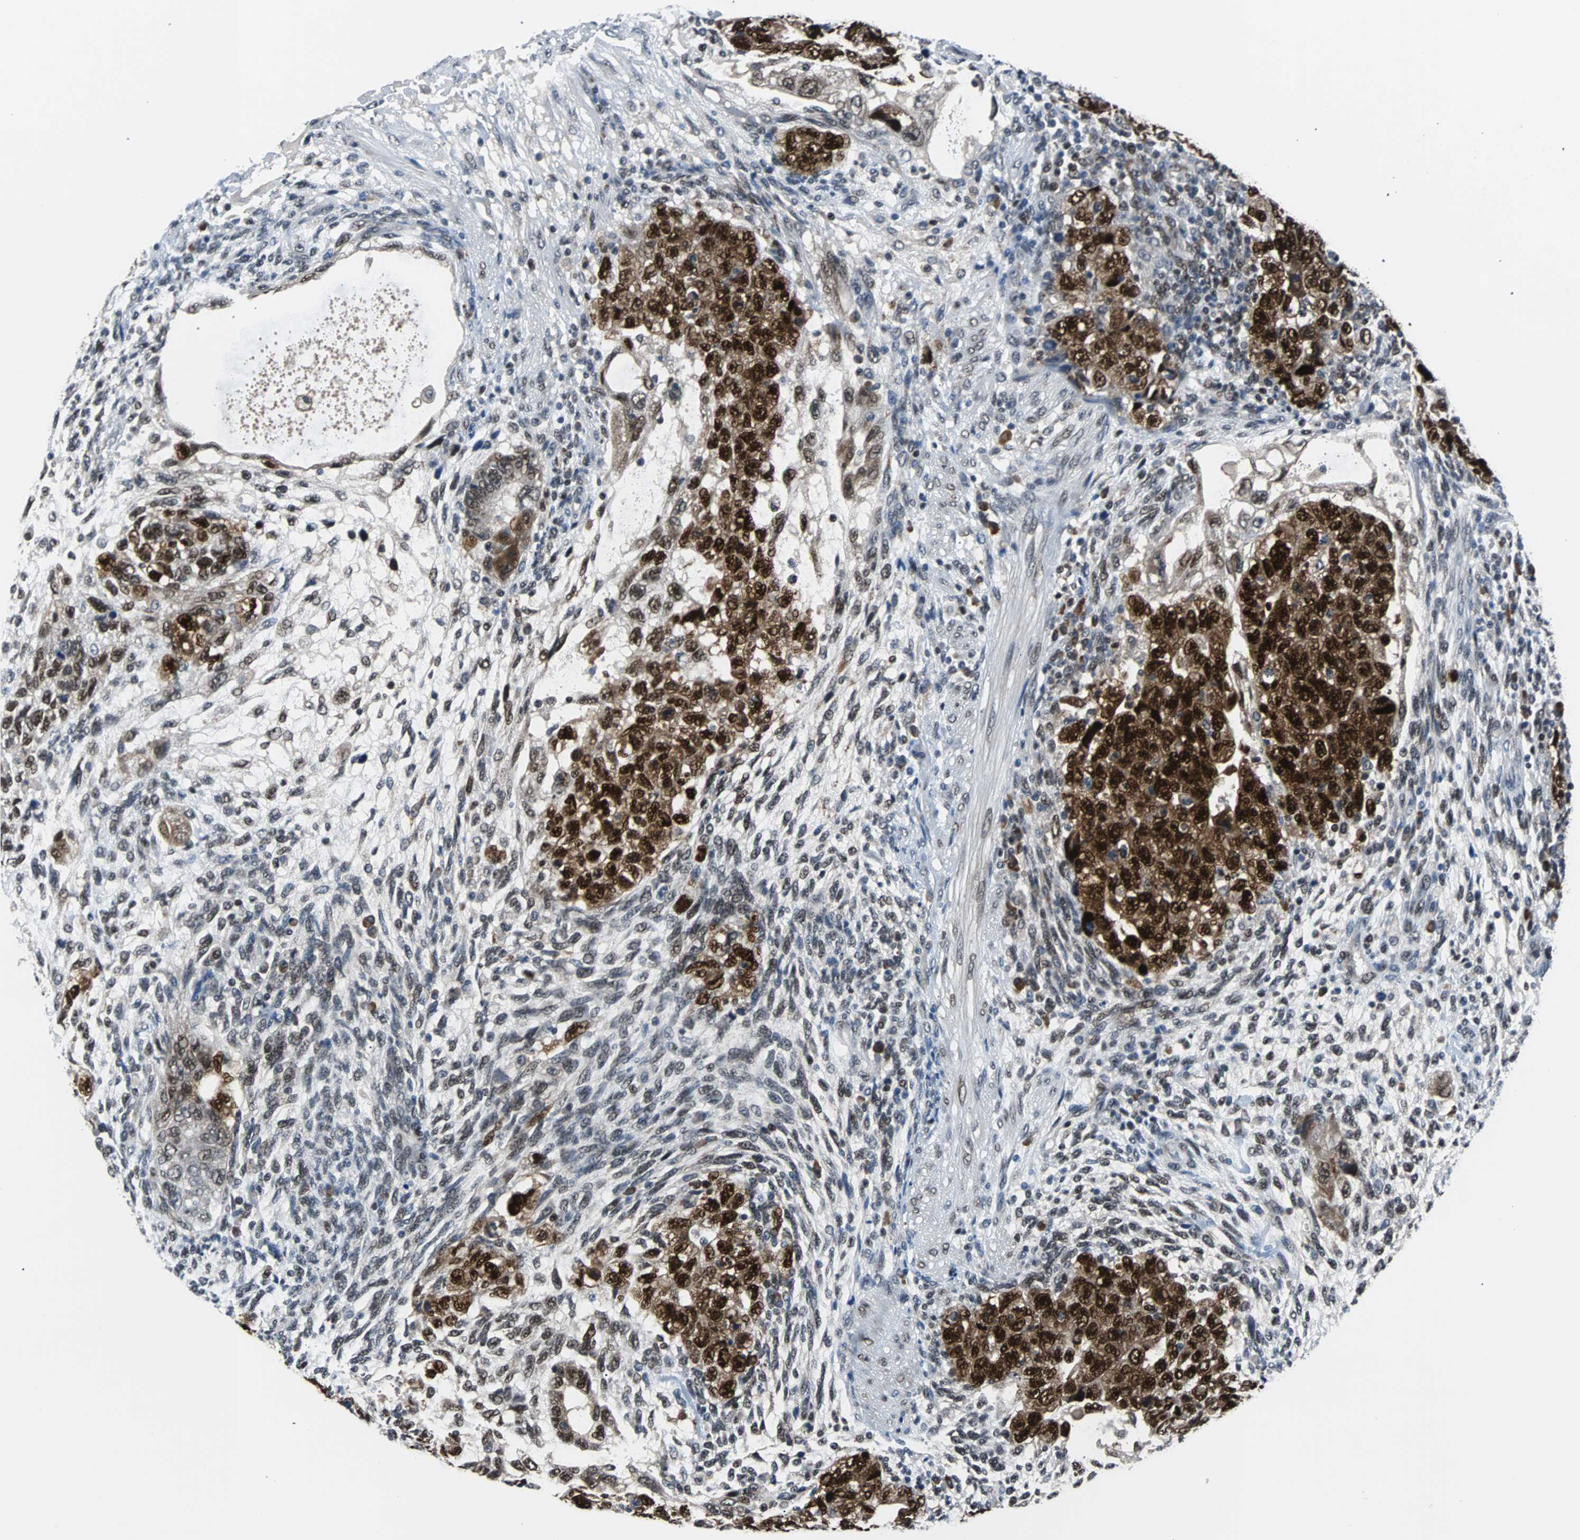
{"staining": {"intensity": "strong", "quantity": ">75%", "location": "nuclear"}, "tissue": "testis cancer", "cell_type": "Tumor cells", "image_type": "cancer", "snomed": [{"axis": "morphology", "description": "Normal tissue, NOS"}, {"axis": "morphology", "description": "Carcinoma, Embryonal, NOS"}, {"axis": "topography", "description": "Testis"}], "caption": "Immunohistochemistry photomicrograph of human embryonal carcinoma (testis) stained for a protein (brown), which exhibits high levels of strong nuclear staining in about >75% of tumor cells.", "gene": "USP28", "patient": {"sex": "male", "age": 36}}